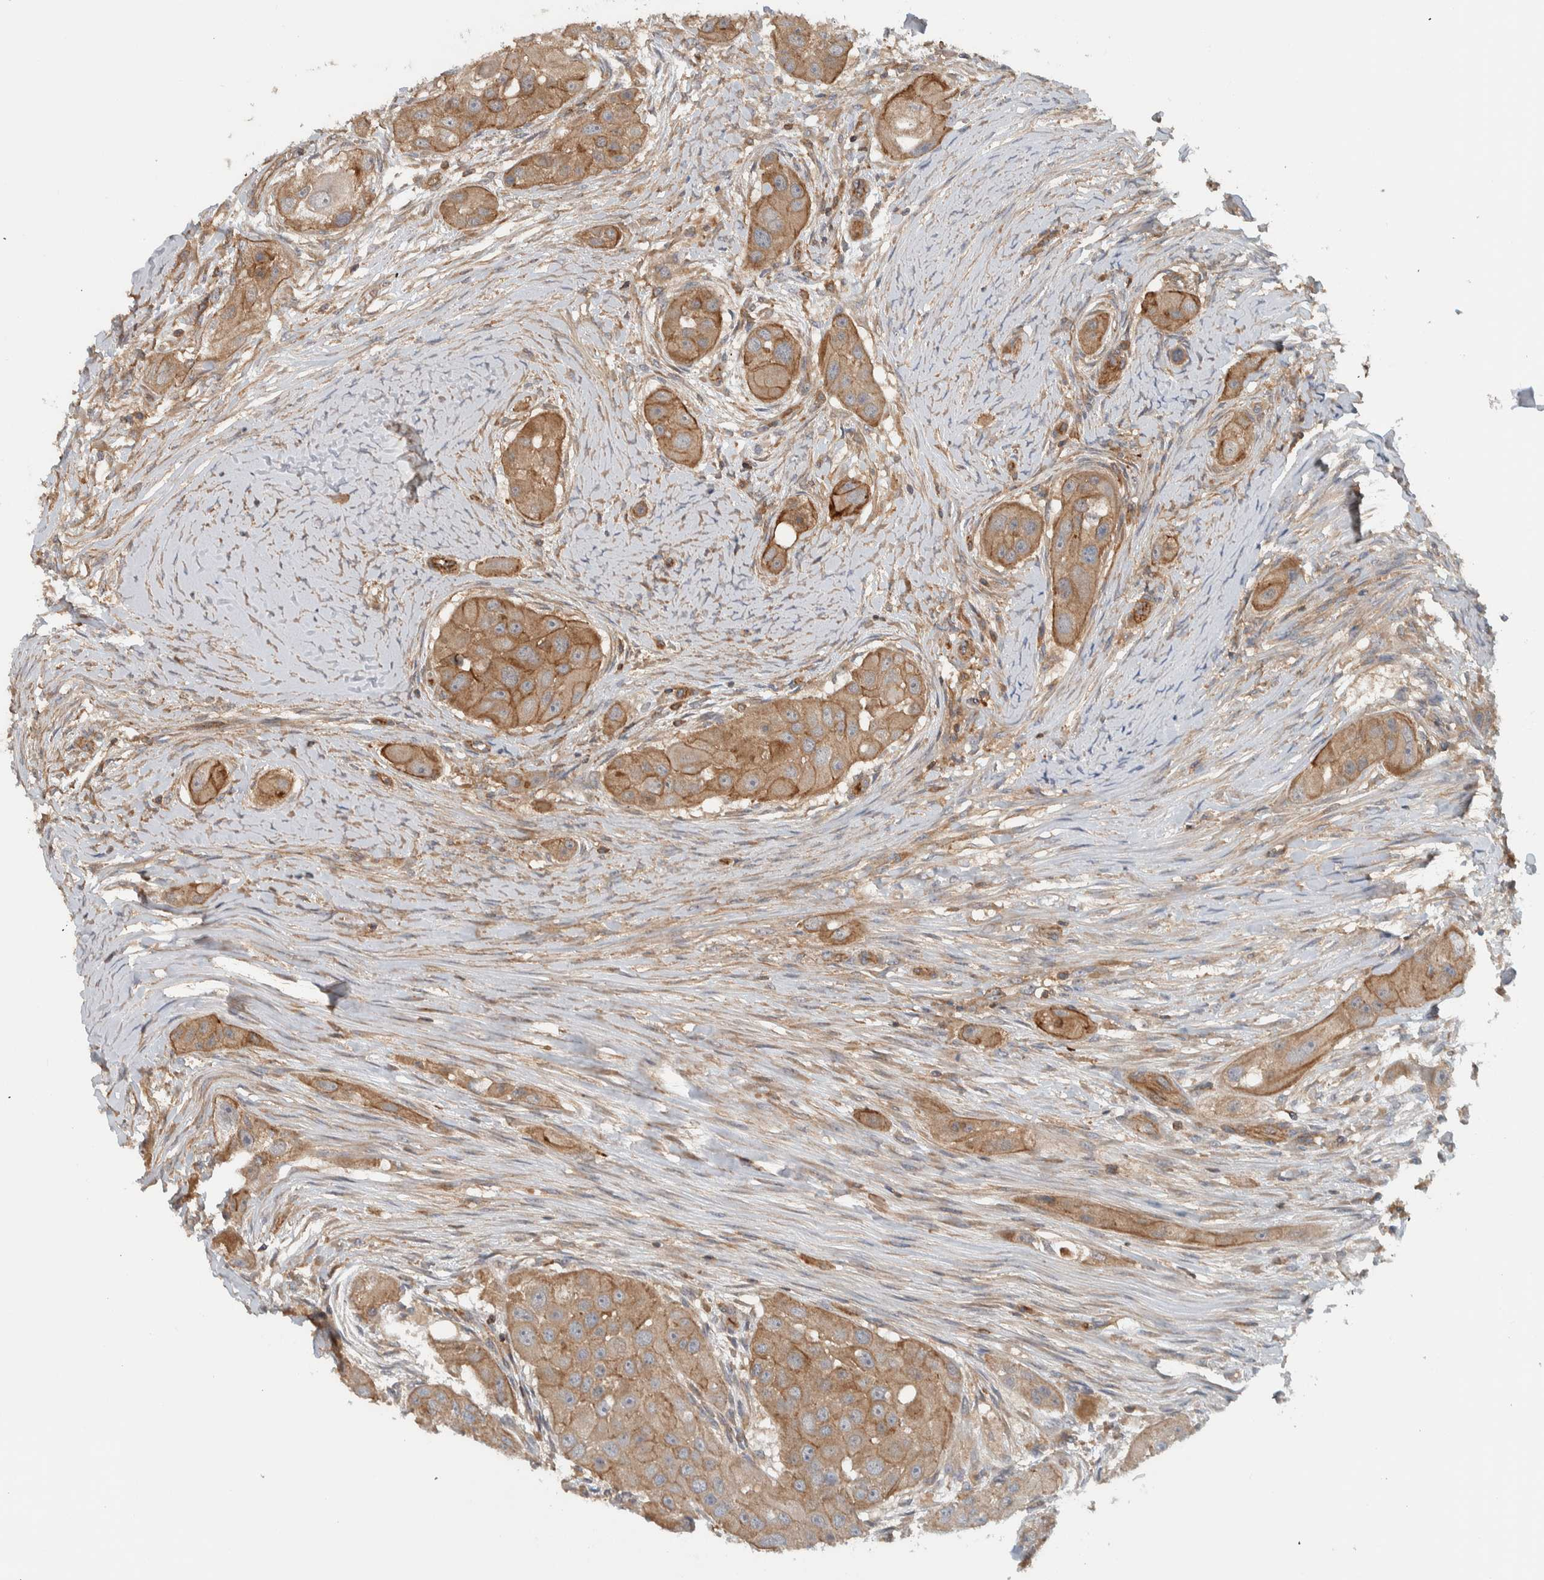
{"staining": {"intensity": "moderate", "quantity": ">75%", "location": "cytoplasmic/membranous"}, "tissue": "head and neck cancer", "cell_type": "Tumor cells", "image_type": "cancer", "snomed": [{"axis": "morphology", "description": "Normal tissue, NOS"}, {"axis": "morphology", "description": "Squamous cell carcinoma, NOS"}, {"axis": "topography", "description": "Skeletal muscle"}, {"axis": "topography", "description": "Head-Neck"}], "caption": "IHC (DAB) staining of head and neck cancer demonstrates moderate cytoplasmic/membranous protein positivity in approximately >75% of tumor cells.", "gene": "MPRIP", "patient": {"sex": "male", "age": 51}}